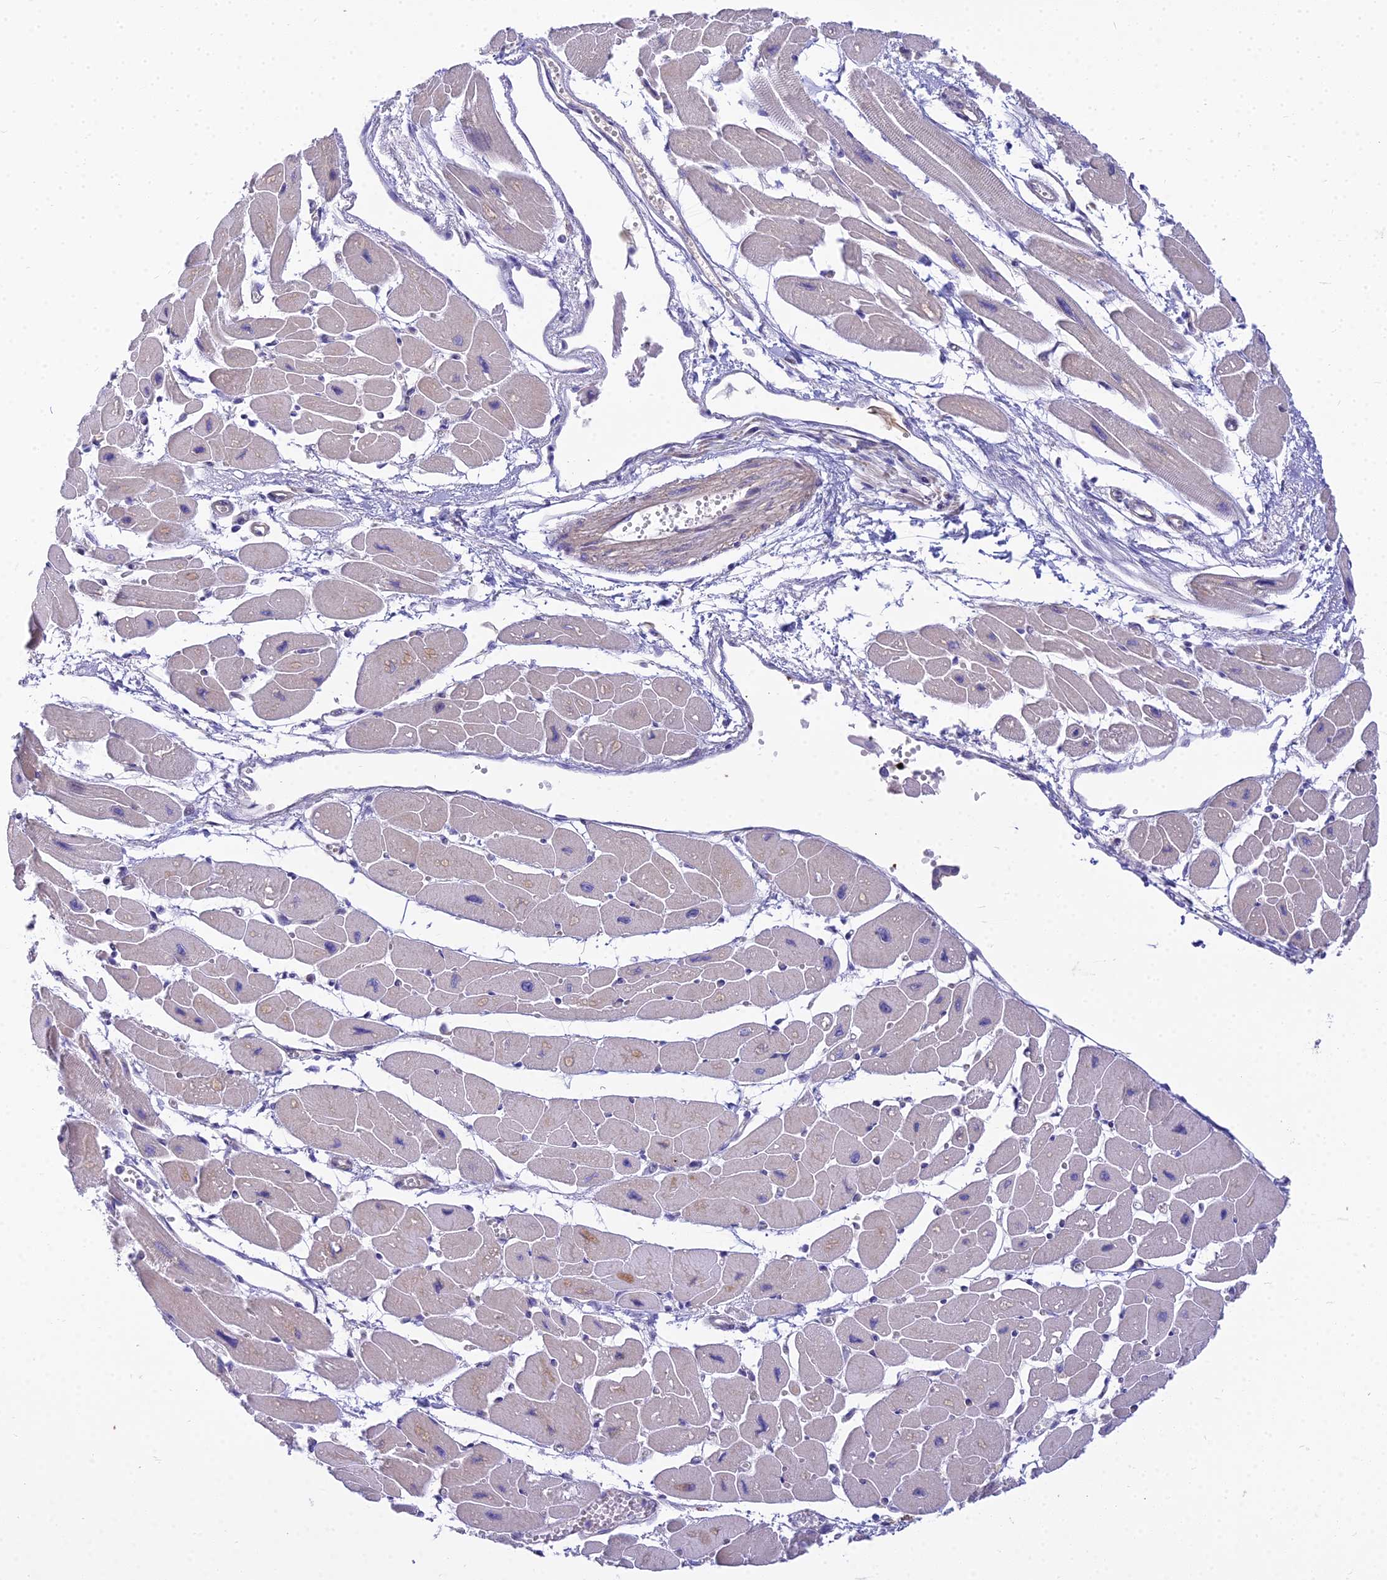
{"staining": {"intensity": "negative", "quantity": "none", "location": "none"}, "tissue": "heart muscle", "cell_type": "Cardiomyocytes", "image_type": "normal", "snomed": [{"axis": "morphology", "description": "Normal tissue, NOS"}, {"axis": "topography", "description": "Heart"}], "caption": "High magnification brightfield microscopy of benign heart muscle stained with DAB (3,3'-diaminobenzidine) (brown) and counterstained with hematoxylin (blue): cardiomyocytes show no significant staining. Brightfield microscopy of IHC stained with DAB (brown) and hematoxylin (blue), captured at high magnification.", "gene": "SMIM24", "patient": {"sex": "female", "age": 54}}